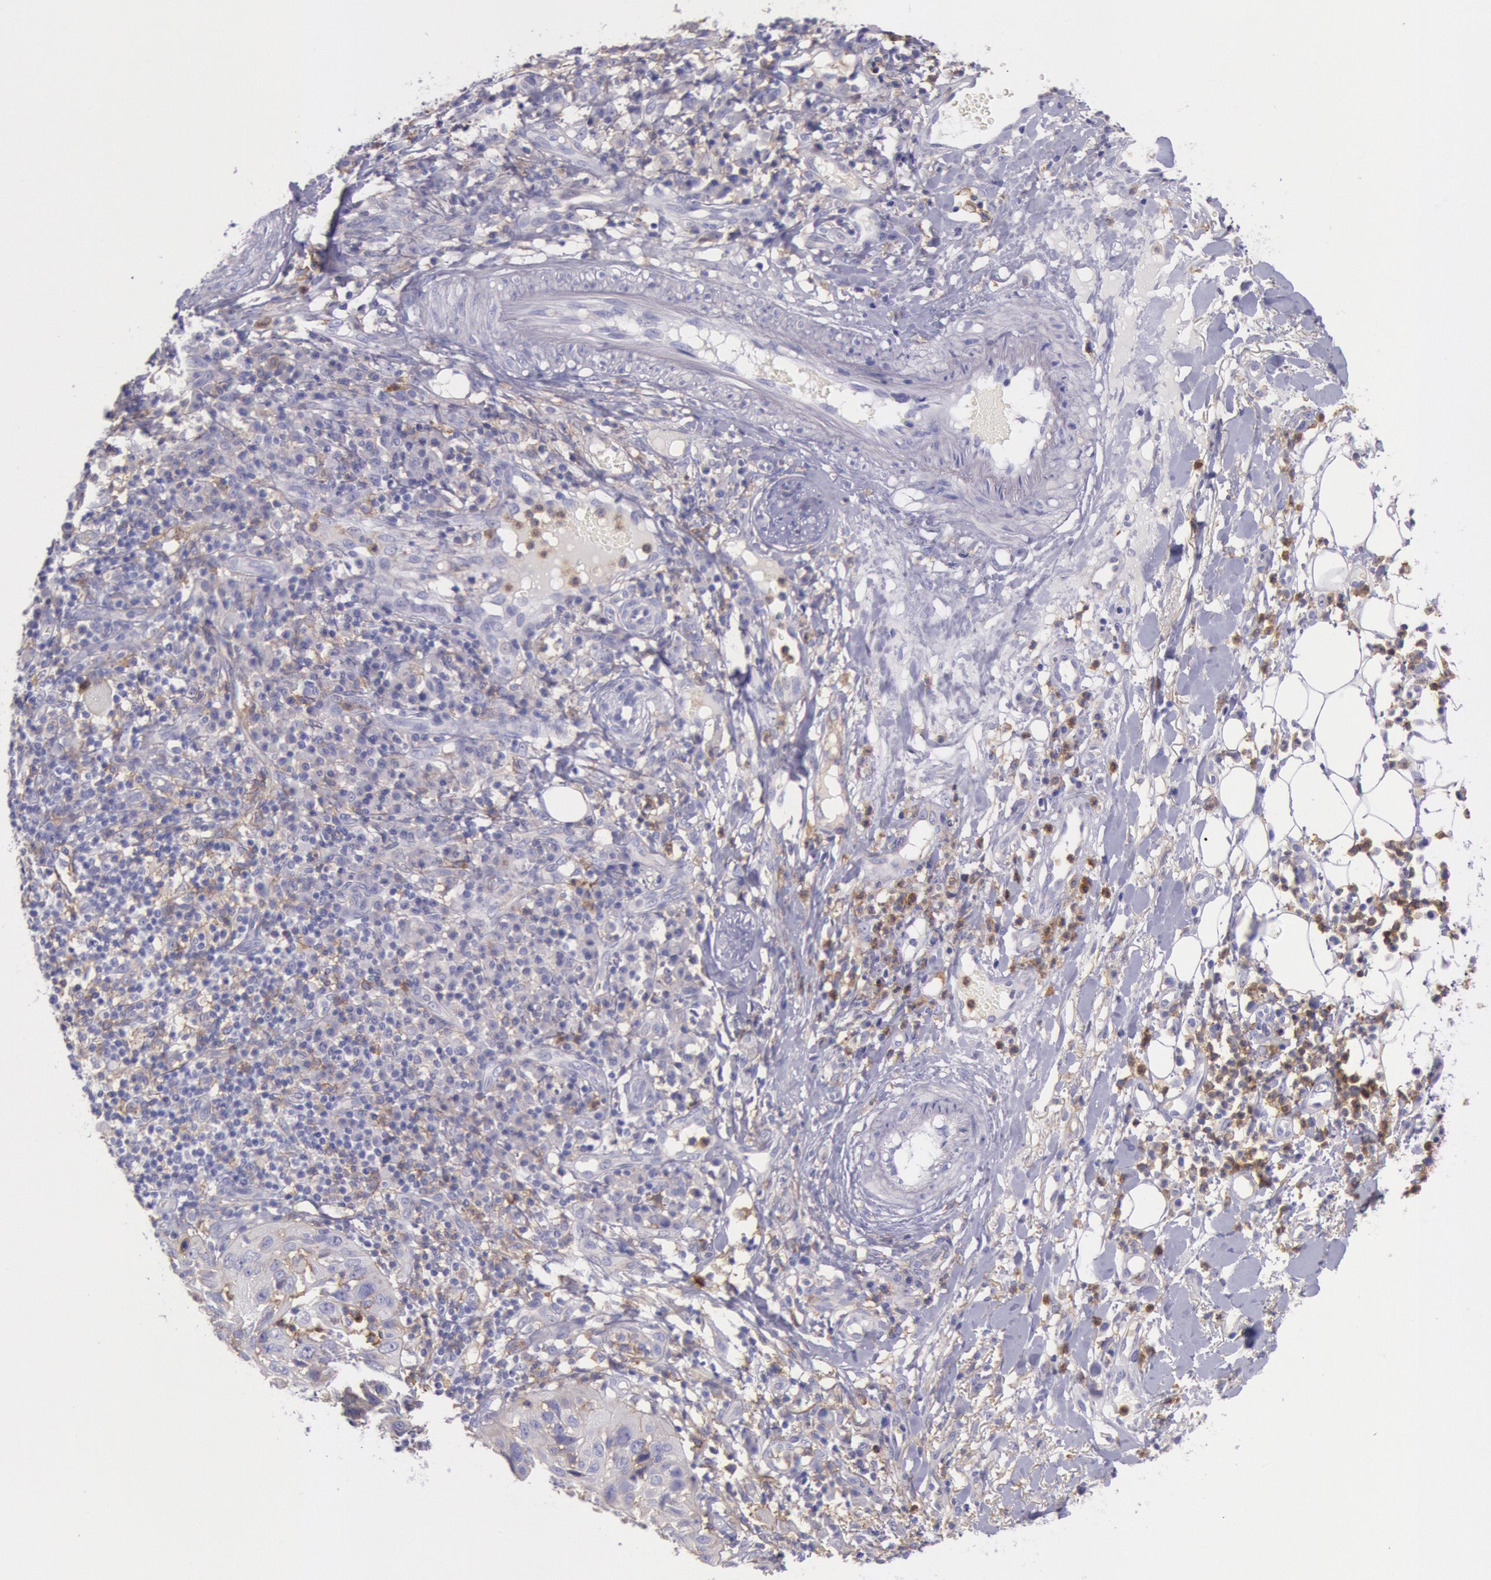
{"staining": {"intensity": "negative", "quantity": "none", "location": "none"}, "tissue": "skin cancer", "cell_type": "Tumor cells", "image_type": "cancer", "snomed": [{"axis": "morphology", "description": "Squamous cell carcinoma, NOS"}, {"axis": "topography", "description": "Skin"}], "caption": "Immunohistochemical staining of human skin cancer reveals no significant positivity in tumor cells.", "gene": "LYN", "patient": {"sex": "female", "age": 89}}